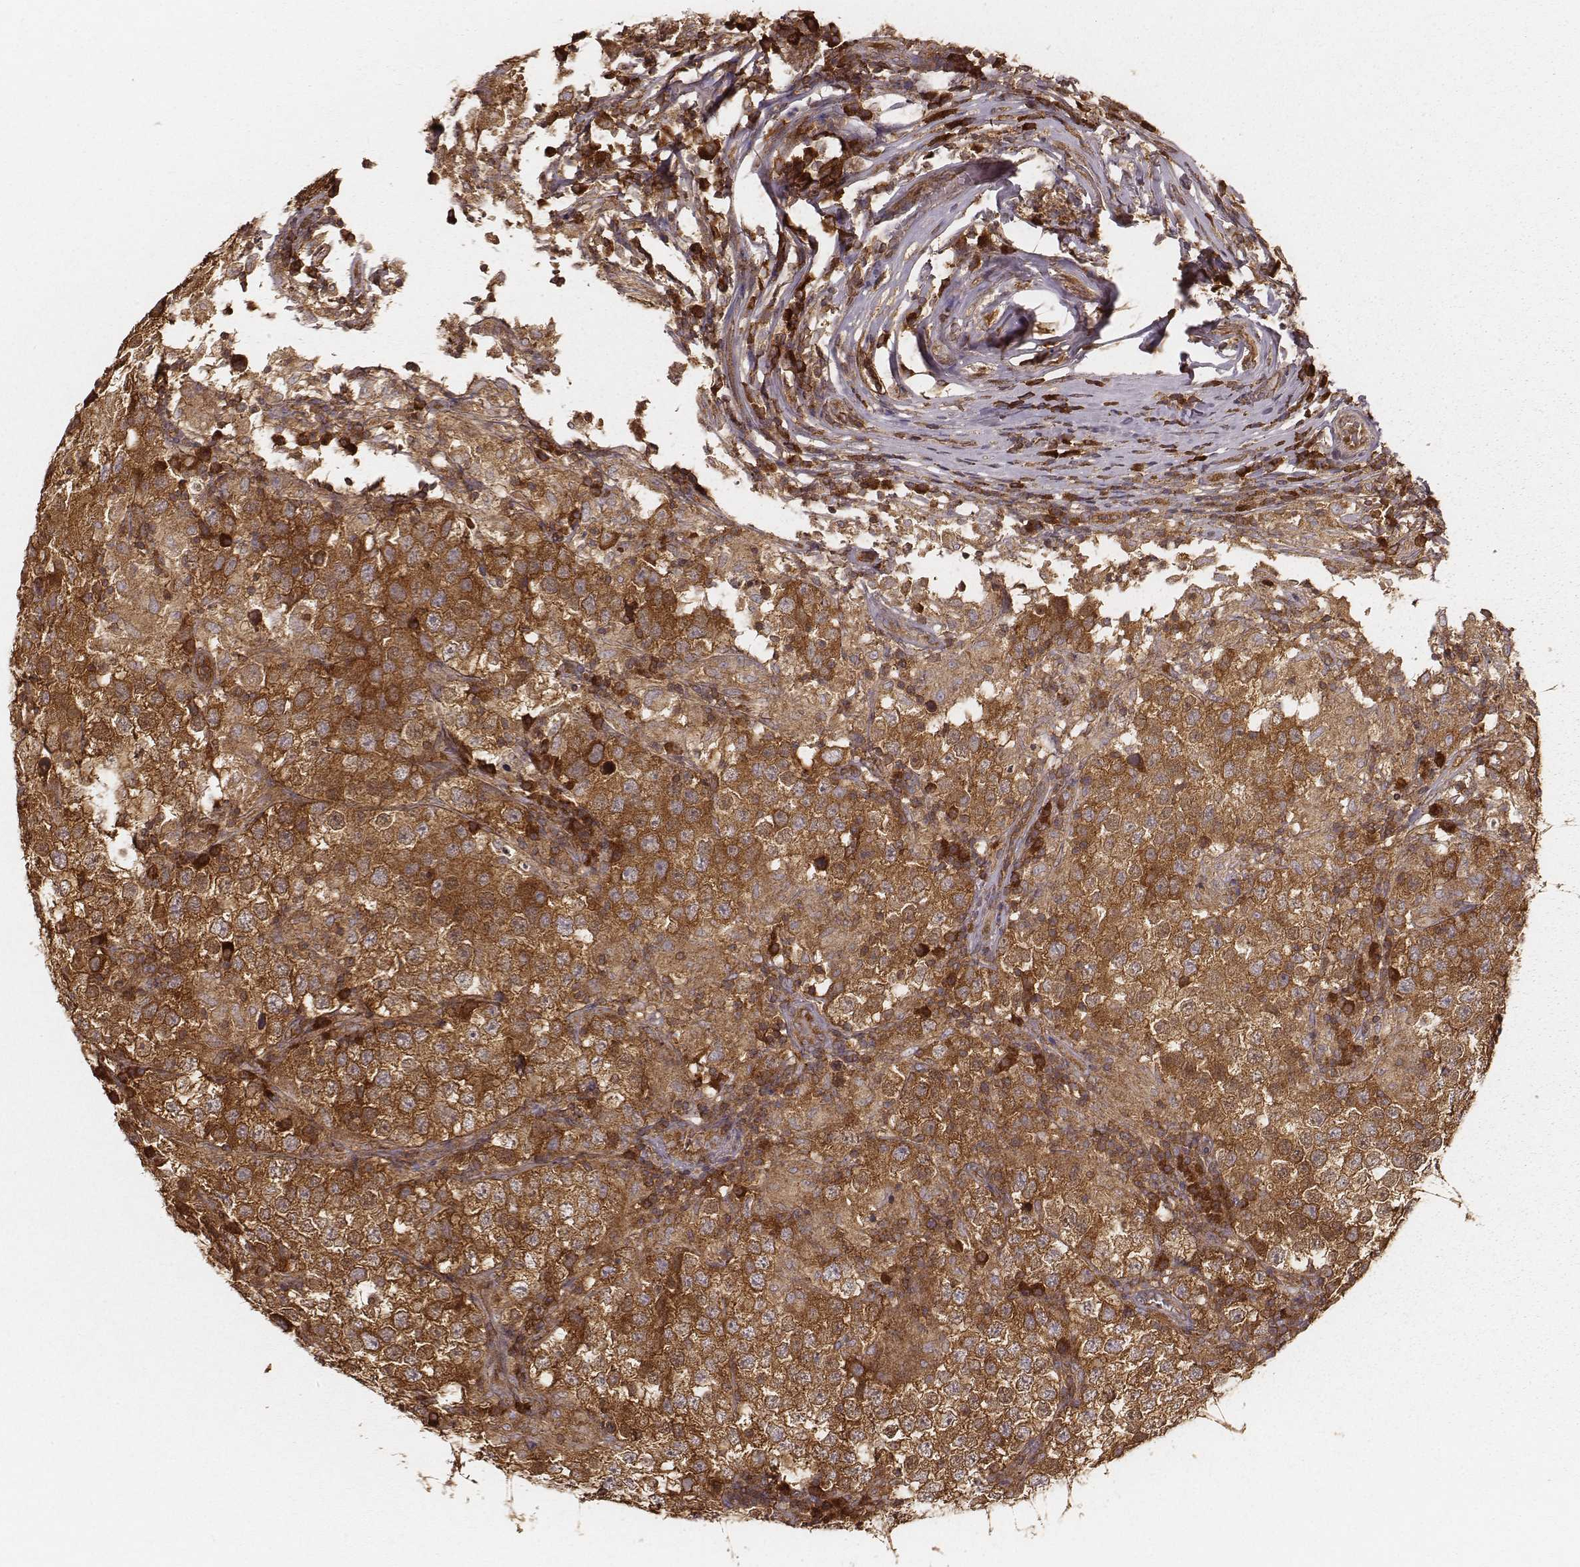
{"staining": {"intensity": "moderate", "quantity": ">75%", "location": "cytoplasmic/membranous"}, "tissue": "testis cancer", "cell_type": "Tumor cells", "image_type": "cancer", "snomed": [{"axis": "morphology", "description": "Seminoma, NOS"}, {"axis": "morphology", "description": "Carcinoma, Embryonal, NOS"}, {"axis": "topography", "description": "Testis"}], "caption": "Seminoma (testis) stained with immunohistochemistry (IHC) exhibits moderate cytoplasmic/membranous positivity in about >75% of tumor cells. (DAB (3,3'-diaminobenzidine) = brown stain, brightfield microscopy at high magnification).", "gene": "CARS1", "patient": {"sex": "male", "age": 41}}